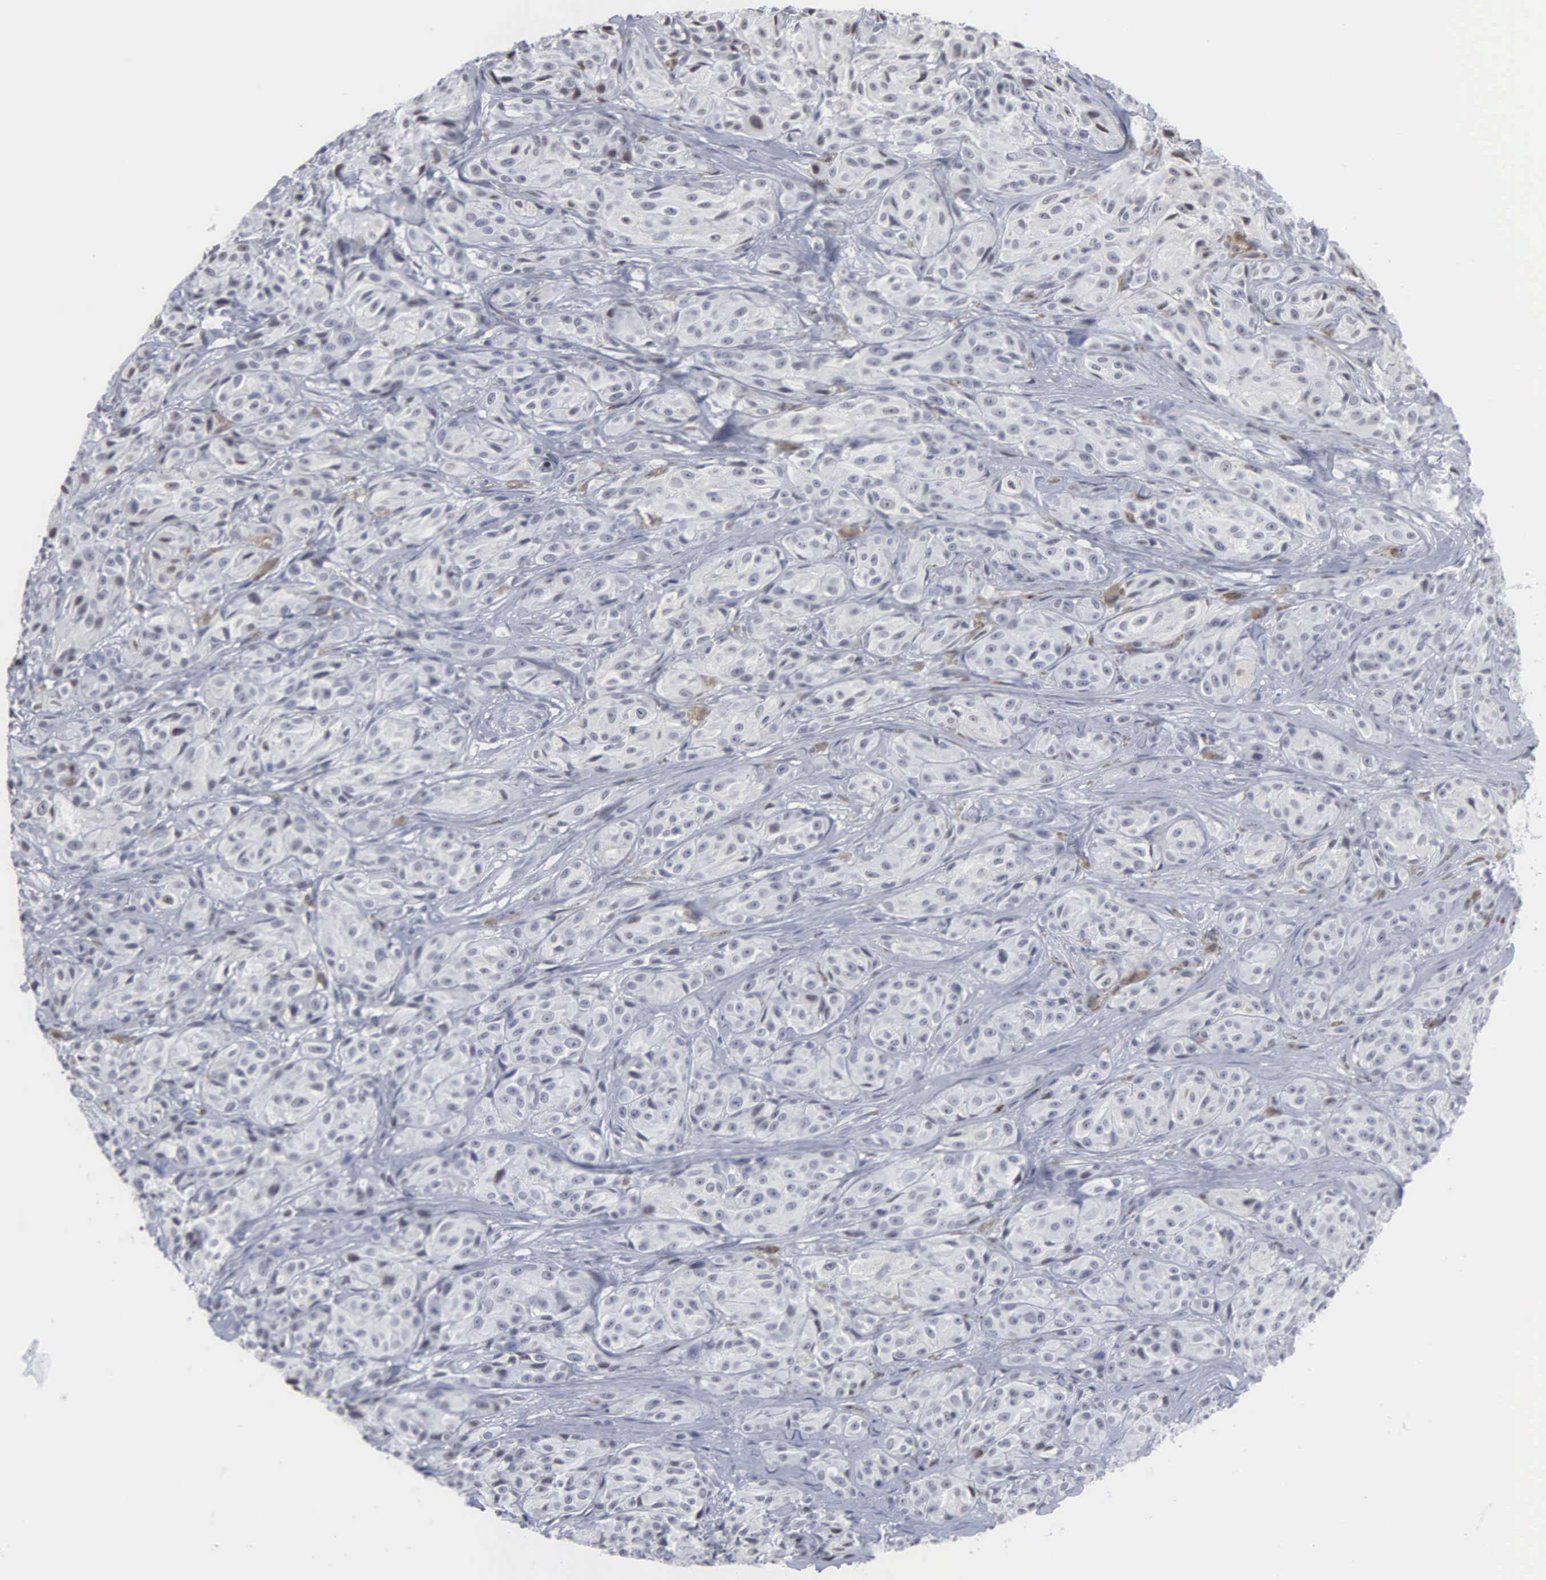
{"staining": {"intensity": "negative", "quantity": "none", "location": "none"}, "tissue": "melanoma", "cell_type": "Tumor cells", "image_type": "cancer", "snomed": [{"axis": "morphology", "description": "Malignant melanoma, NOS"}, {"axis": "topography", "description": "Skin"}], "caption": "Malignant melanoma was stained to show a protein in brown. There is no significant expression in tumor cells.", "gene": "SPIN3", "patient": {"sex": "male", "age": 56}}